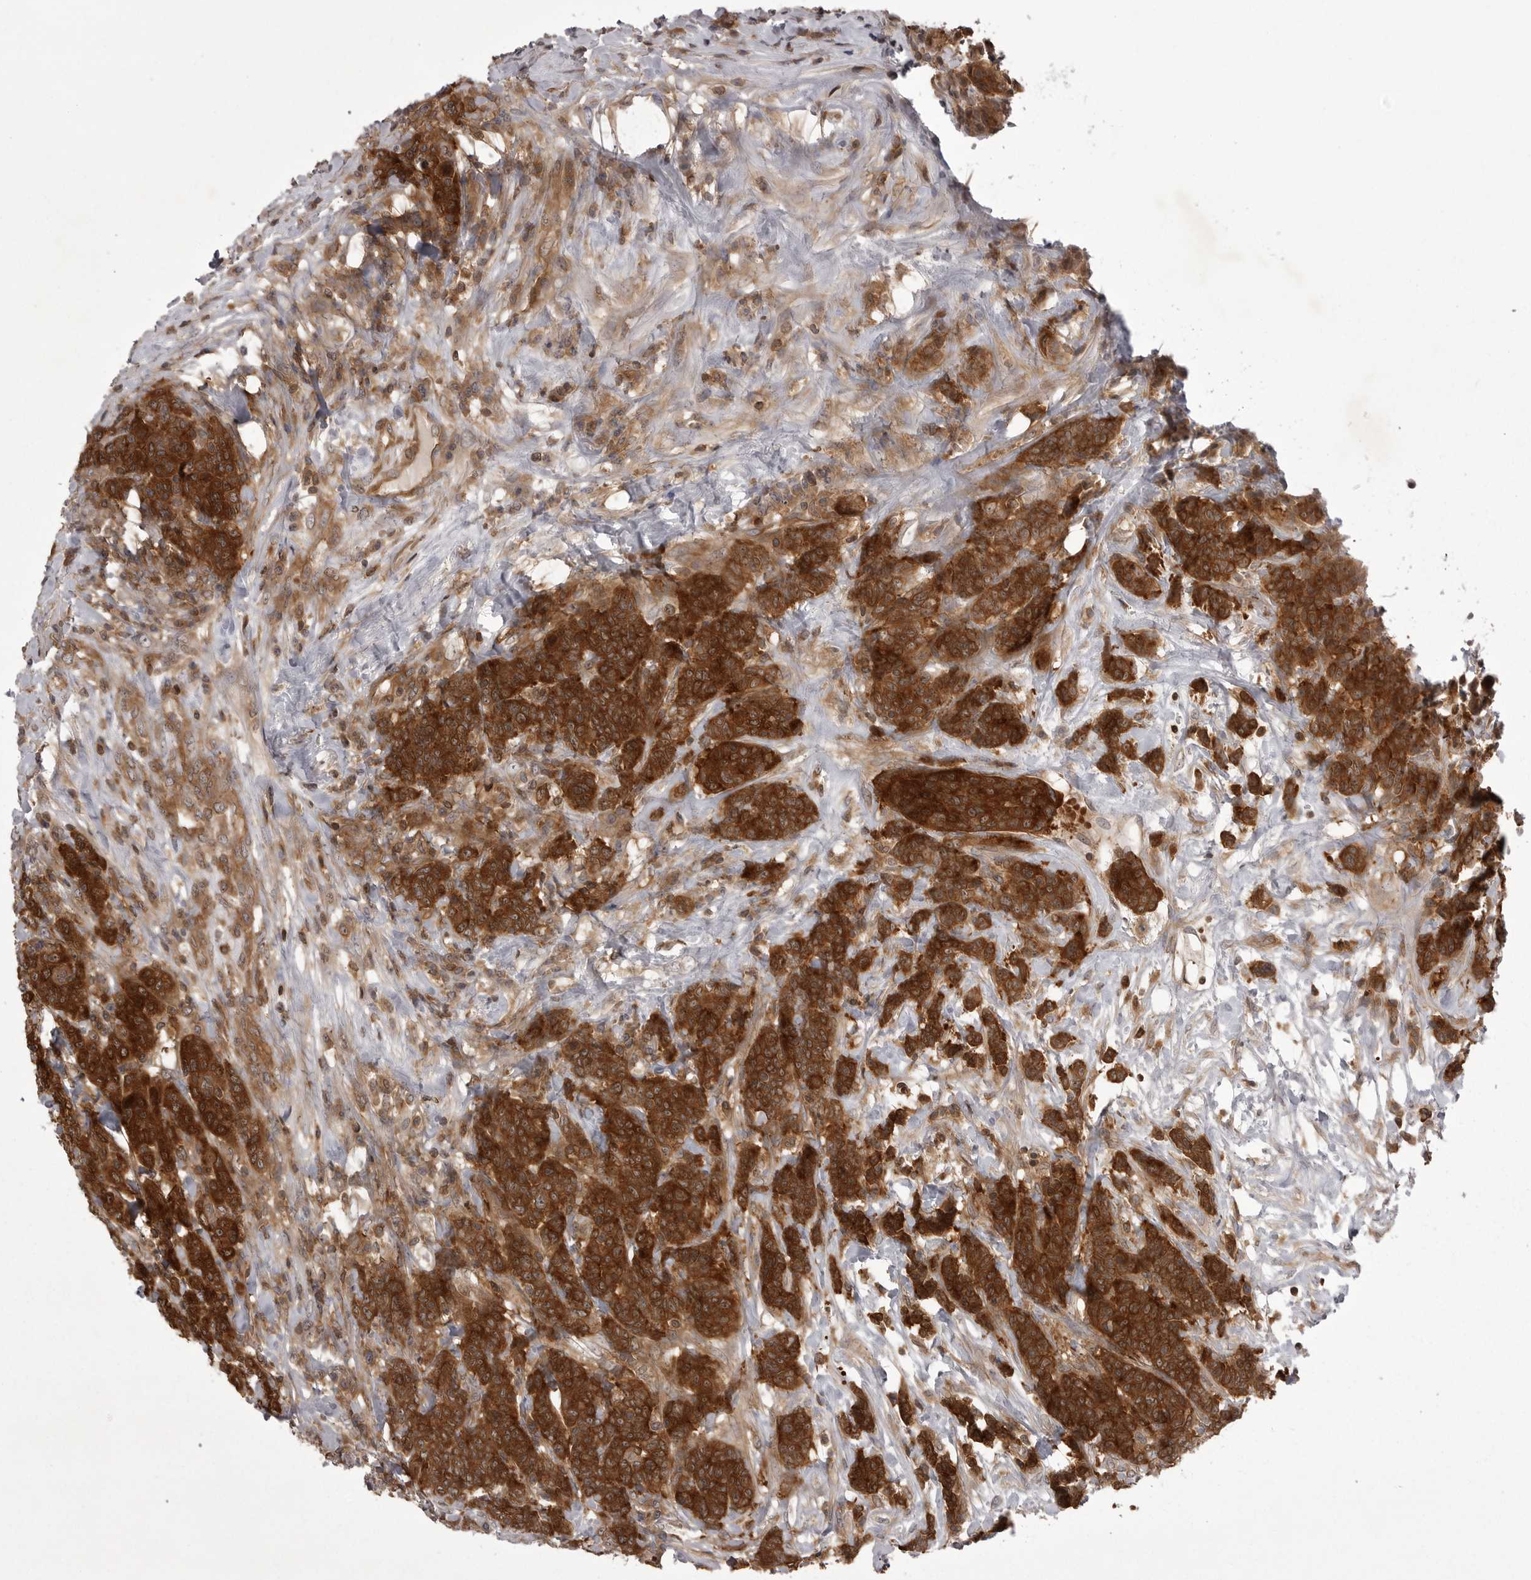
{"staining": {"intensity": "strong", "quantity": ">75%", "location": "cytoplasmic/membranous"}, "tissue": "breast cancer", "cell_type": "Tumor cells", "image_type": "cancer", "snomed": [{"axis": "morphology", "description": "Duct carcinoma"}, {"axis": "topography", "description": "Breast"}], "caption": "Strong cytoplasmic/membranous protein expression is present in approximately >75% of tumor cells in breast cancer.", "gene": "STK24", "patient": {"sex": "female", "age": 37}}